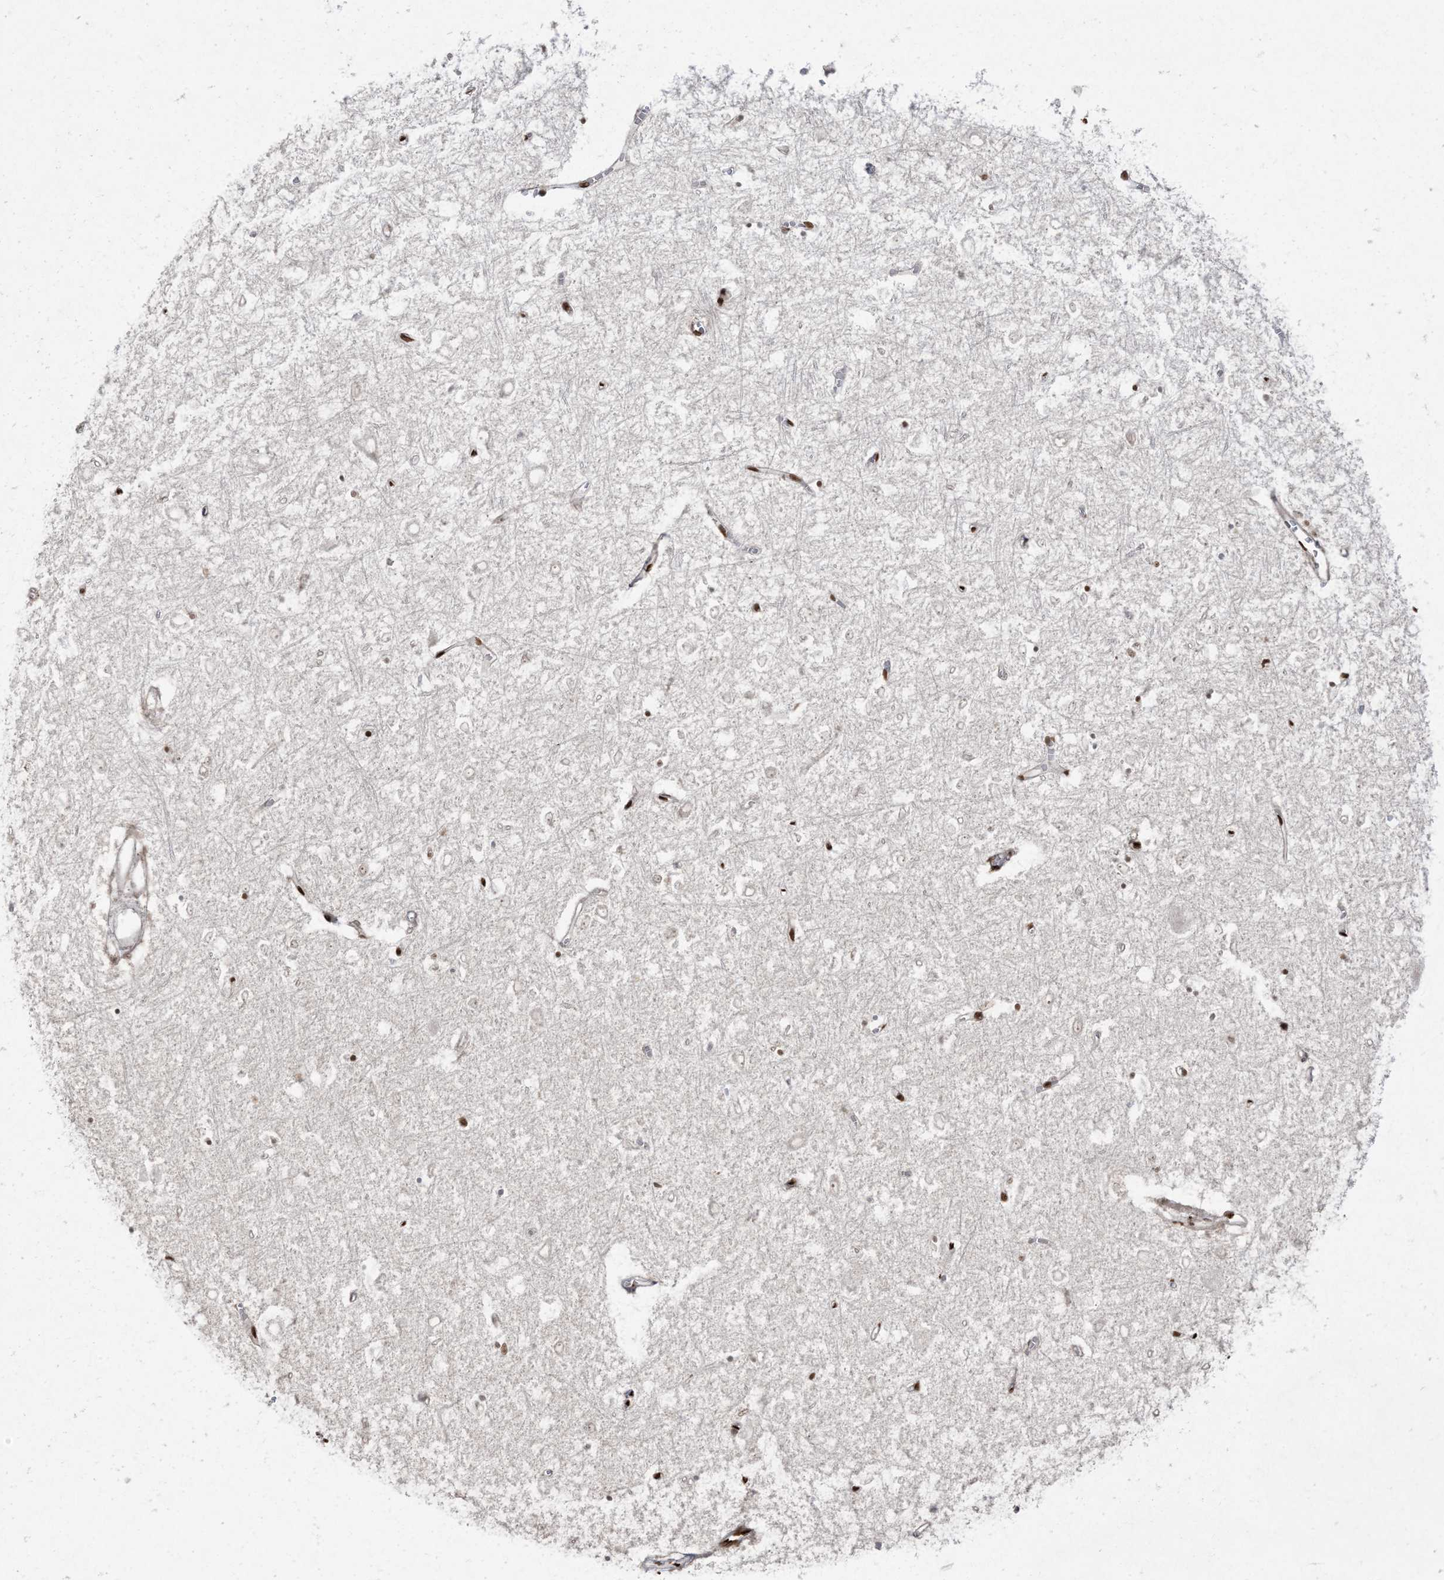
{"staining": {"intensity": "moderate", "quantity": ">75%", "location": "cytoplasmic/membranous"}, "tissue": "cerebral cortex", "cell_type": "Endothelial cells", "image_type": "normal", "snomed": [{"axis": "morphology", "description": "Normal tissue, NOS"}, {"axis": "topography", "description": "Cerebral cortex"}], "caption": "Immunohistochemical staining of benign human cerebral cortex demonstrates >75% levels of moderate cytoplasmic/membranous protein staining in approximately >75% of endothelial cells. (brown staining indicates protein expression, while blue staining denotes nuclei).", "gene": "RBM10", "patient": {"sex": "female", "age": 64}}